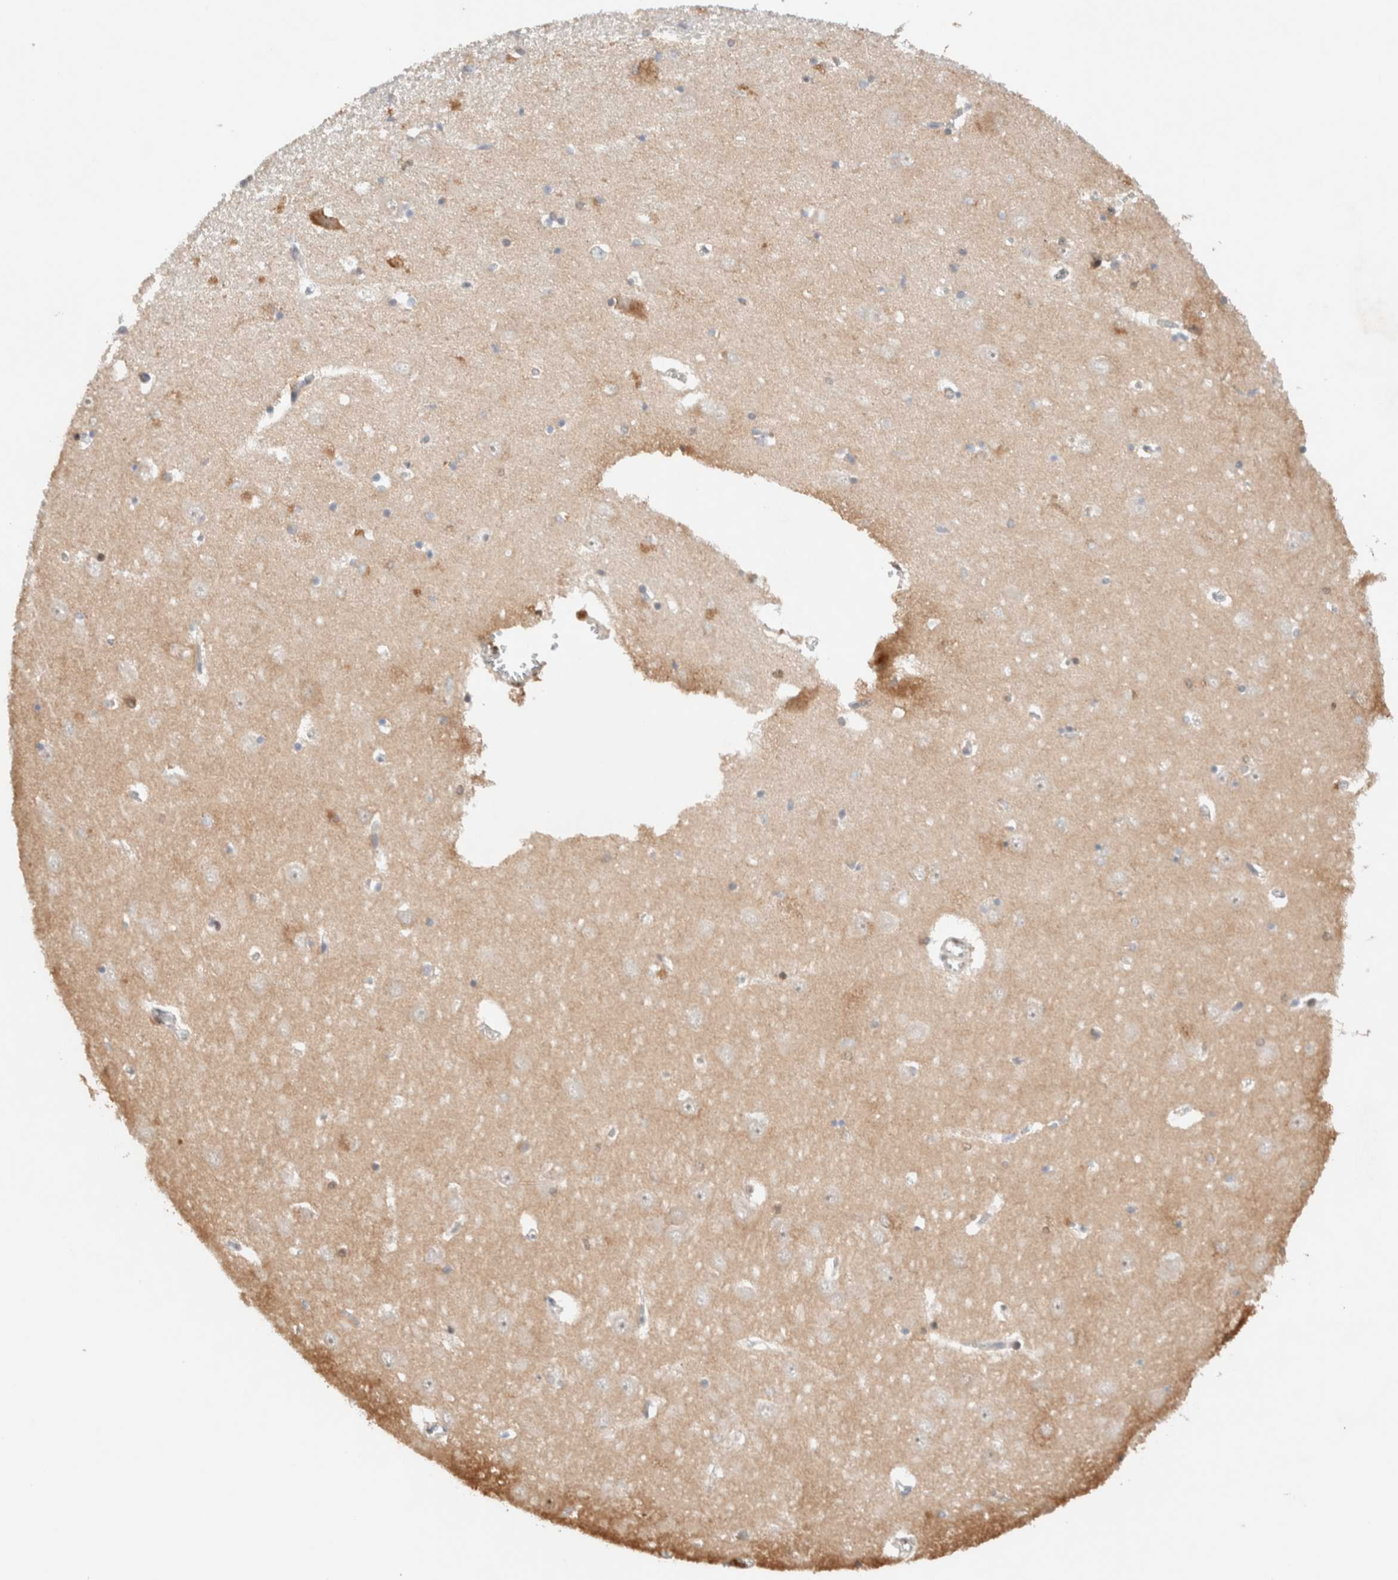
{"staining": {"intensity": "moderate", "quantity": "<25%", "location": "cytoplasmic/membranous"}, "tissue": "hippocampus", "cell_type": "Glial cells", "image_type": "normal", "snomed": [{"axis": "morphology", "description": "Normal tissue, NOS"}, {"axis": "topography", "description": "Hippocampus"}], "caption": "This histopathology image exhibits immunohistochemistry (IHC) staining of normal human hippocampus, with low moderate cytoplasmic/membranous positivity in about <25% of glial cells.", "gene": "TPR", "patient": {"sex": "male", "age": 70}}